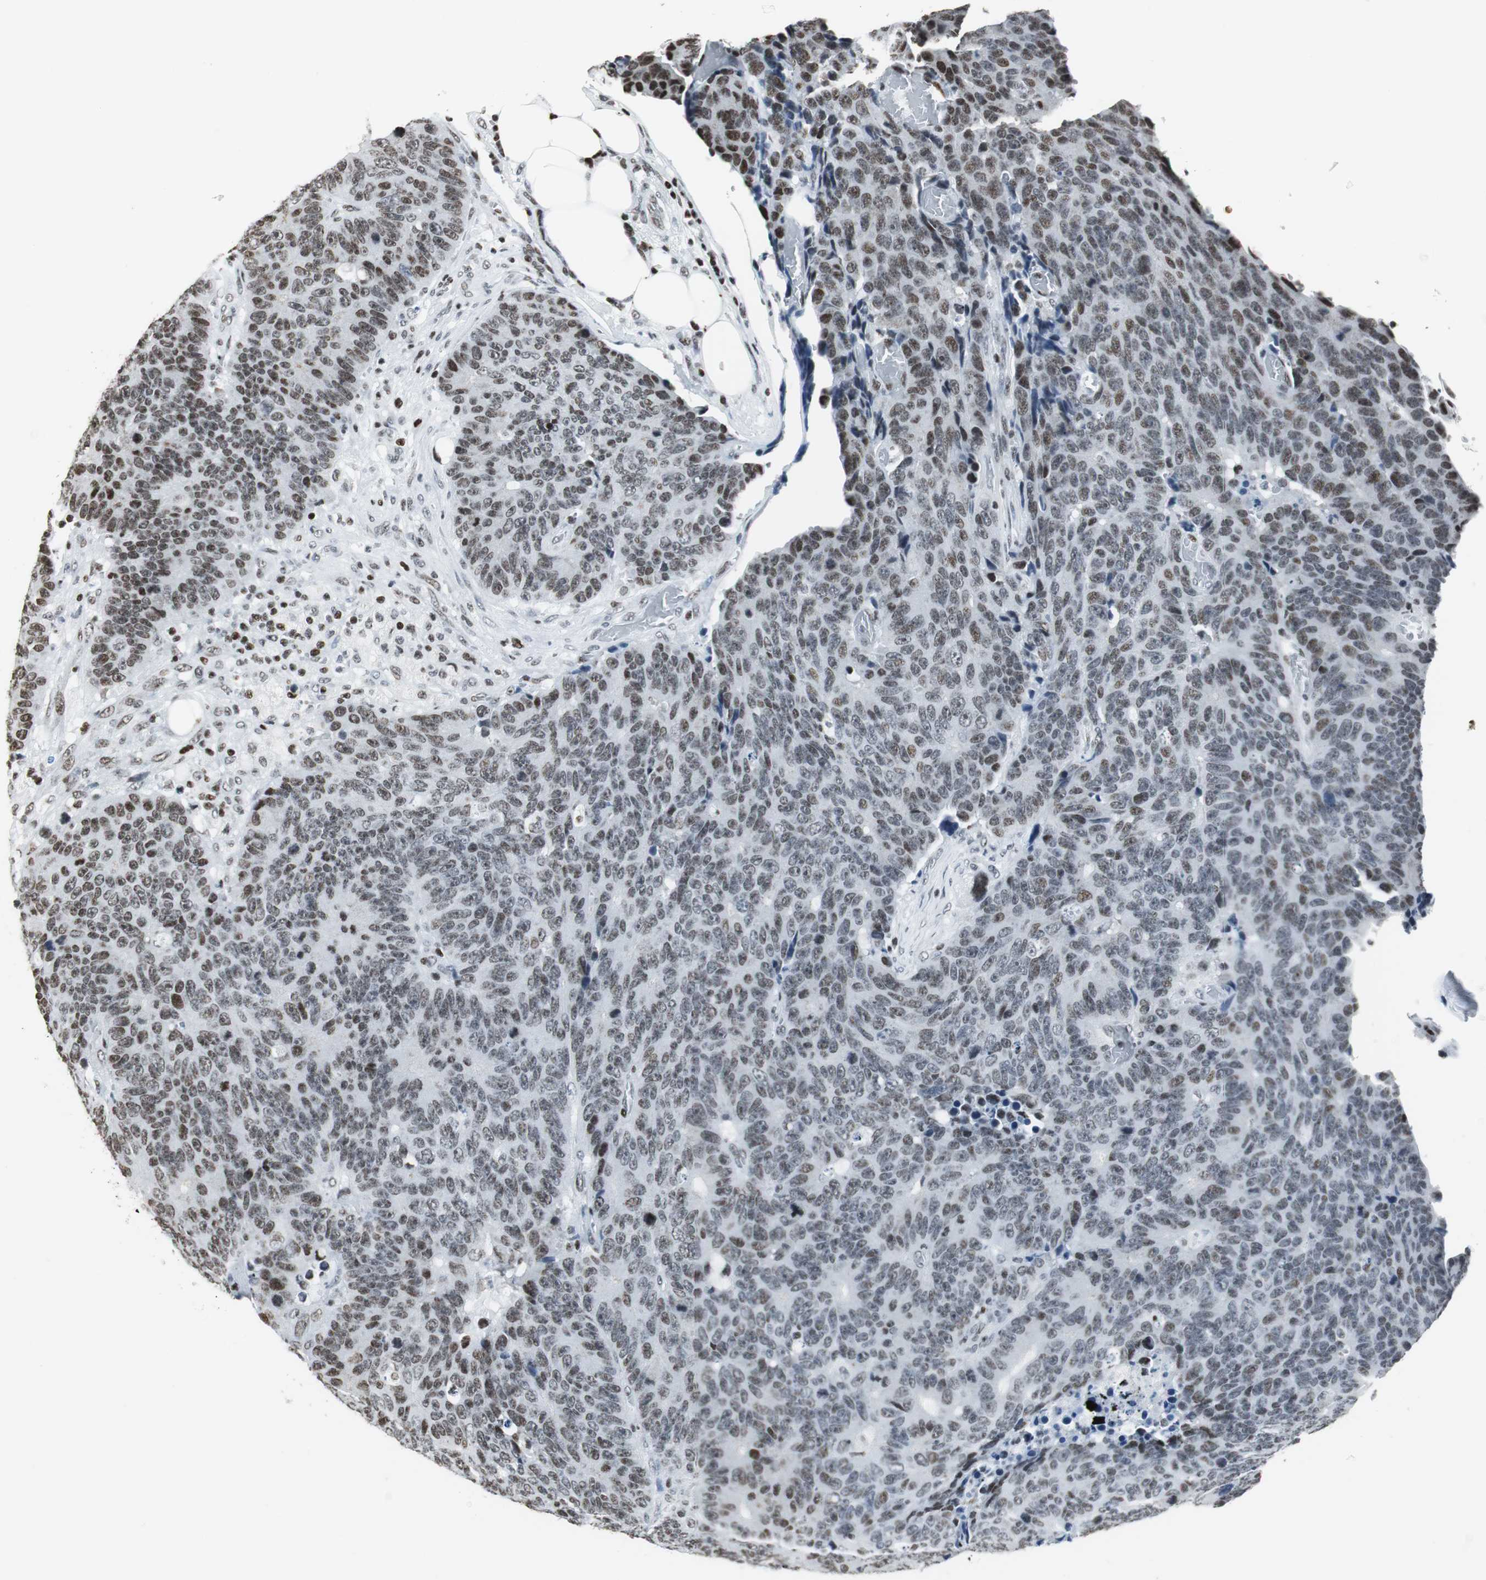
{"staining": {"intensity": "weak", "quantity": ">75%", "location": "nuclear"}, "tissue": "colorectal cancer", "cell_type": "Tumor cells", "image_type": "cancer", "snomed": [{"axis": "morphology", "description": "Adenocarcinoma, NOS"}, {"axis": "topography", "description": "Colon"}], "caption": "Human adenocarcinoma (colorectal) stained for a protein (brown) displays weak nuclear positive expression in about >75% of tumor cells.", "gene": "RBBP4", "patient": {"sex": "female", "age": 86}}